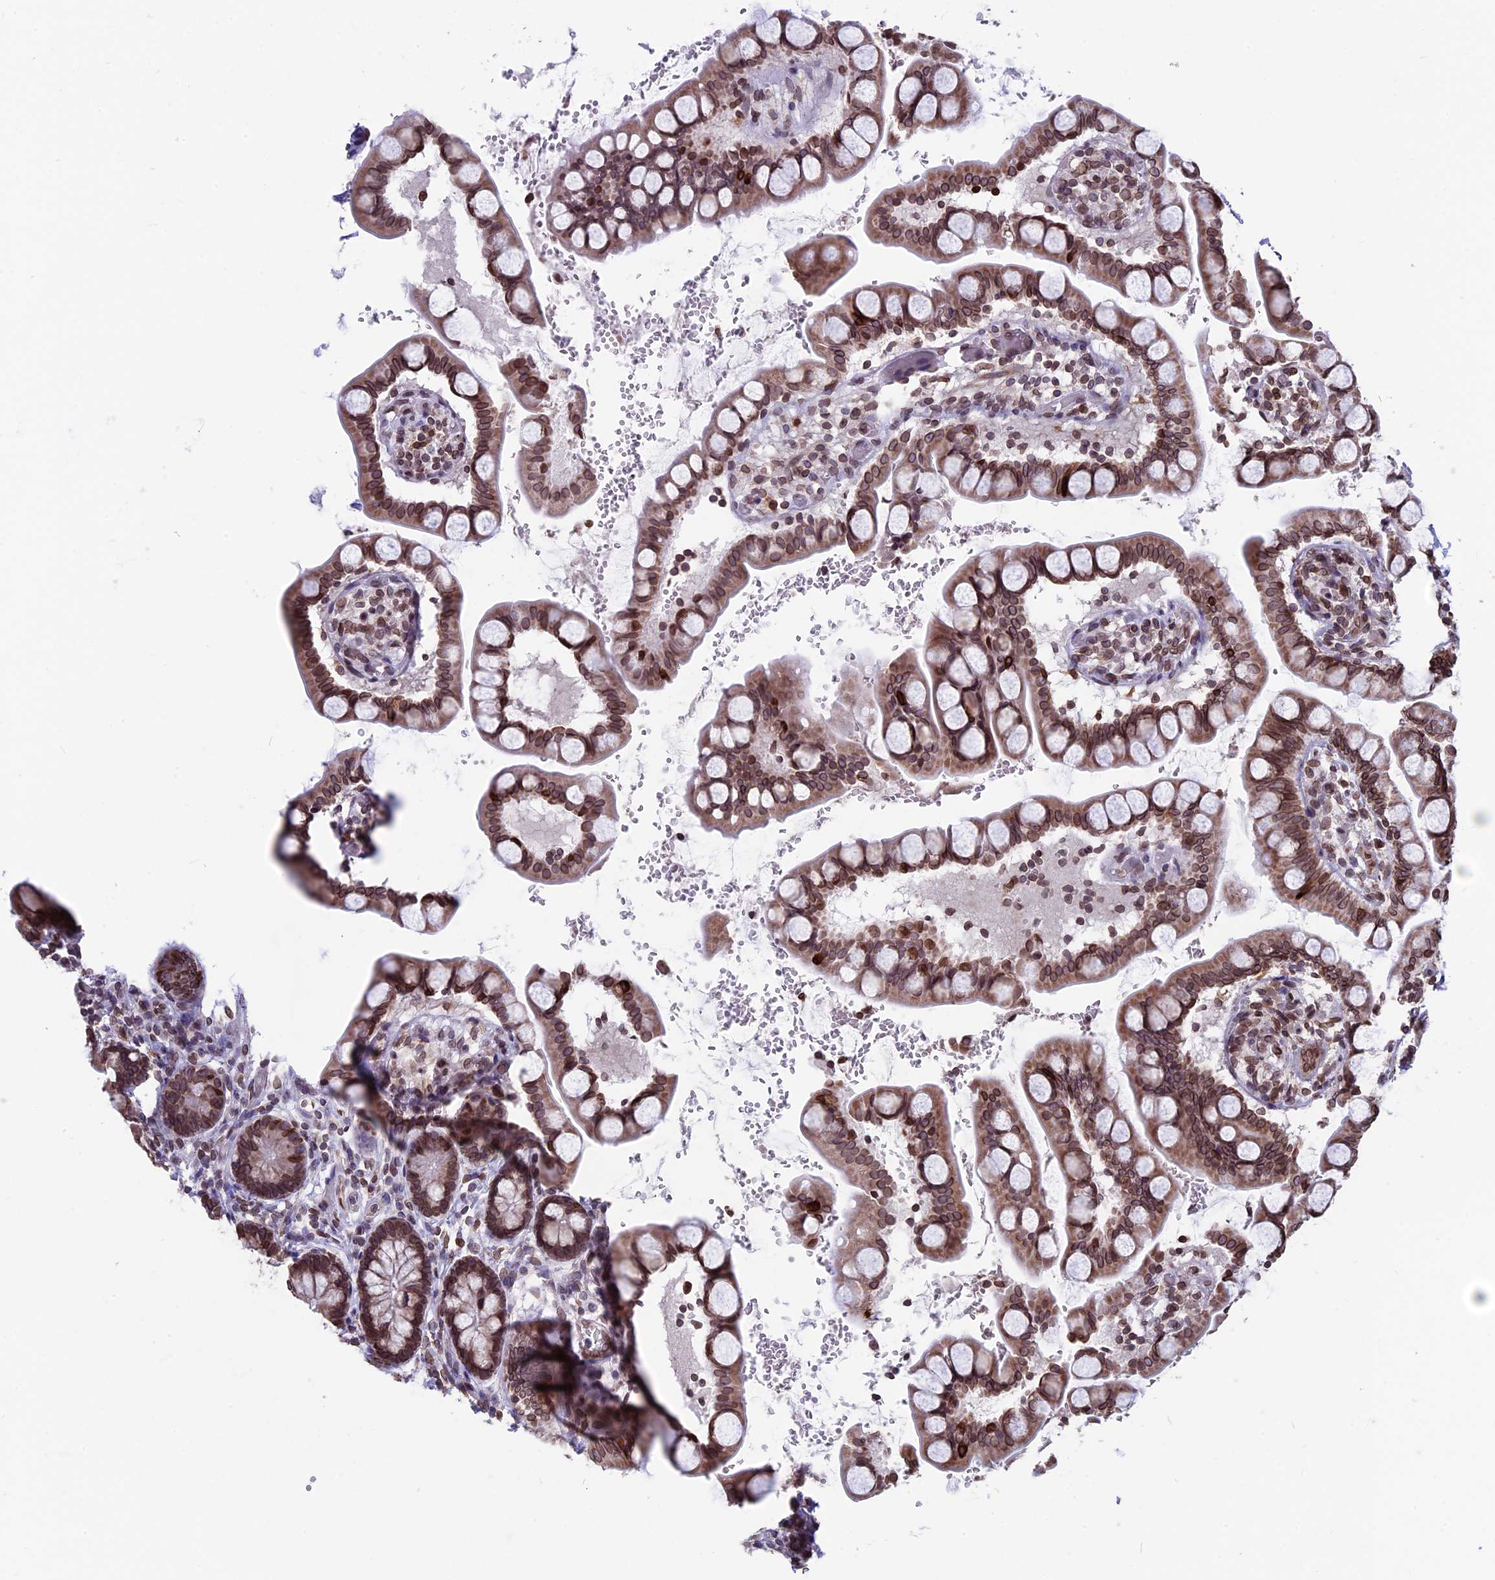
{"staining": {"intensity": "moderate", "quantity": ">75%", "location": "cytoplasmic/membranous,nuclear"}, "tissue": "small intestine", "cell_type": "Glandular cells", "image_type": "normal", "snomed": [{"axis": "morphology", "description": "Normal tissue, NOS"}, {"axis": "topography", "description": "Small intestine"}], "caption": "Benign small intestine exhibits moderate cytoplasmic/membranous,nuclear expression in approximately >75% of glandular cells, visualized by immunohistochemistry. (Brightfield microscopy of DAB IHC at high magnification).", "gene": "PTCHD4", "patient": {"sex": "male", "age": 52}}